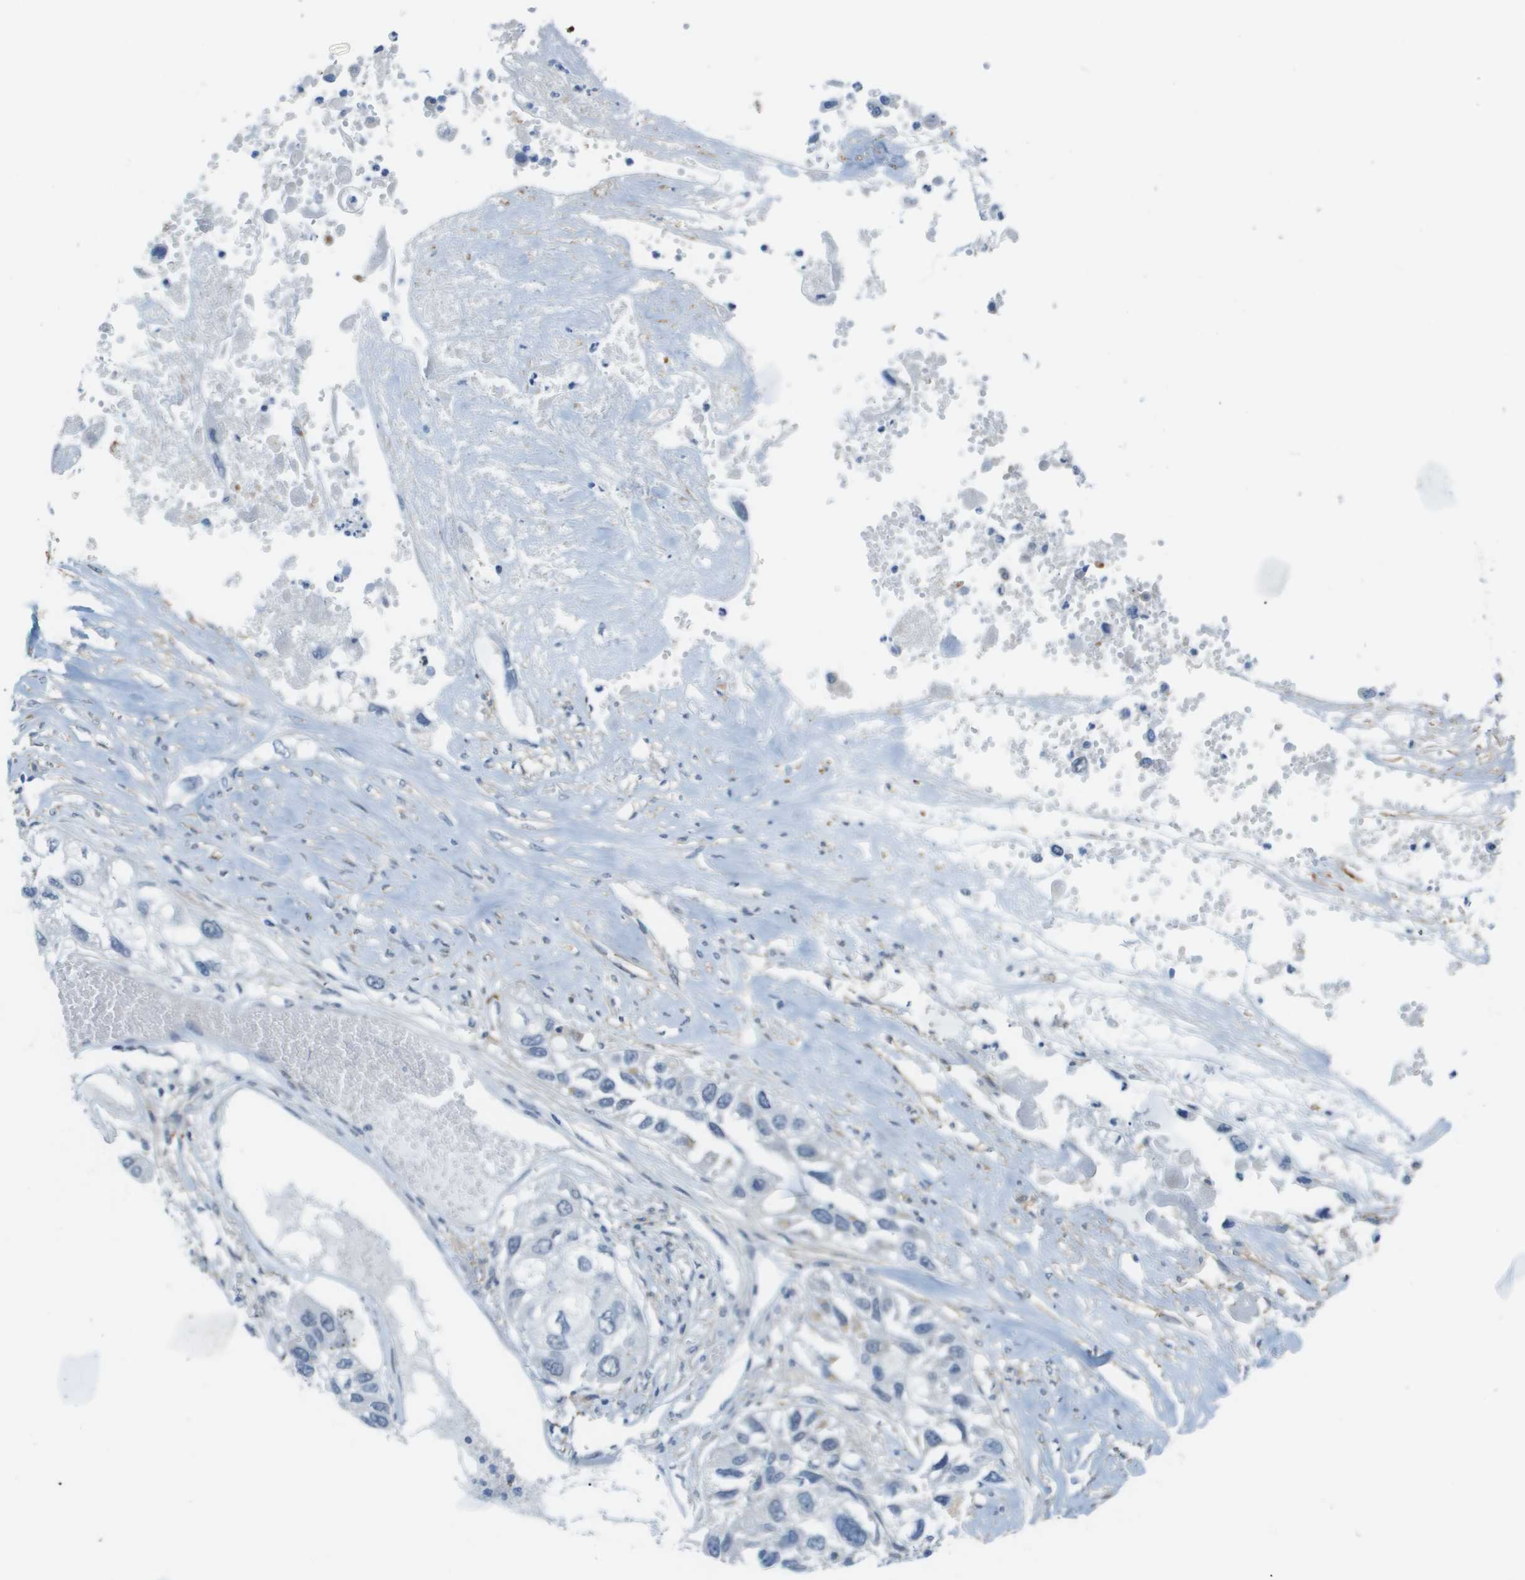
{"staining": {"intensity": "negative", "quantity": "none", "location": "none"}, "tissue": "lung cancer", "cell_type": "Tumor cells", "image_type": "cancer", "snomed": [{"axis": "morphology", "description": "Squamous cell carcinoma, NOS"}, {"axis": "topography", "description": "Lung"}], "caption": "This is an IHC micrograph of human lung cancer (squamous cell carcinoma). There is no expression in tumor cells.", "gene": "ZBTB43", "patient": {"sex": "male", "age": 71}}